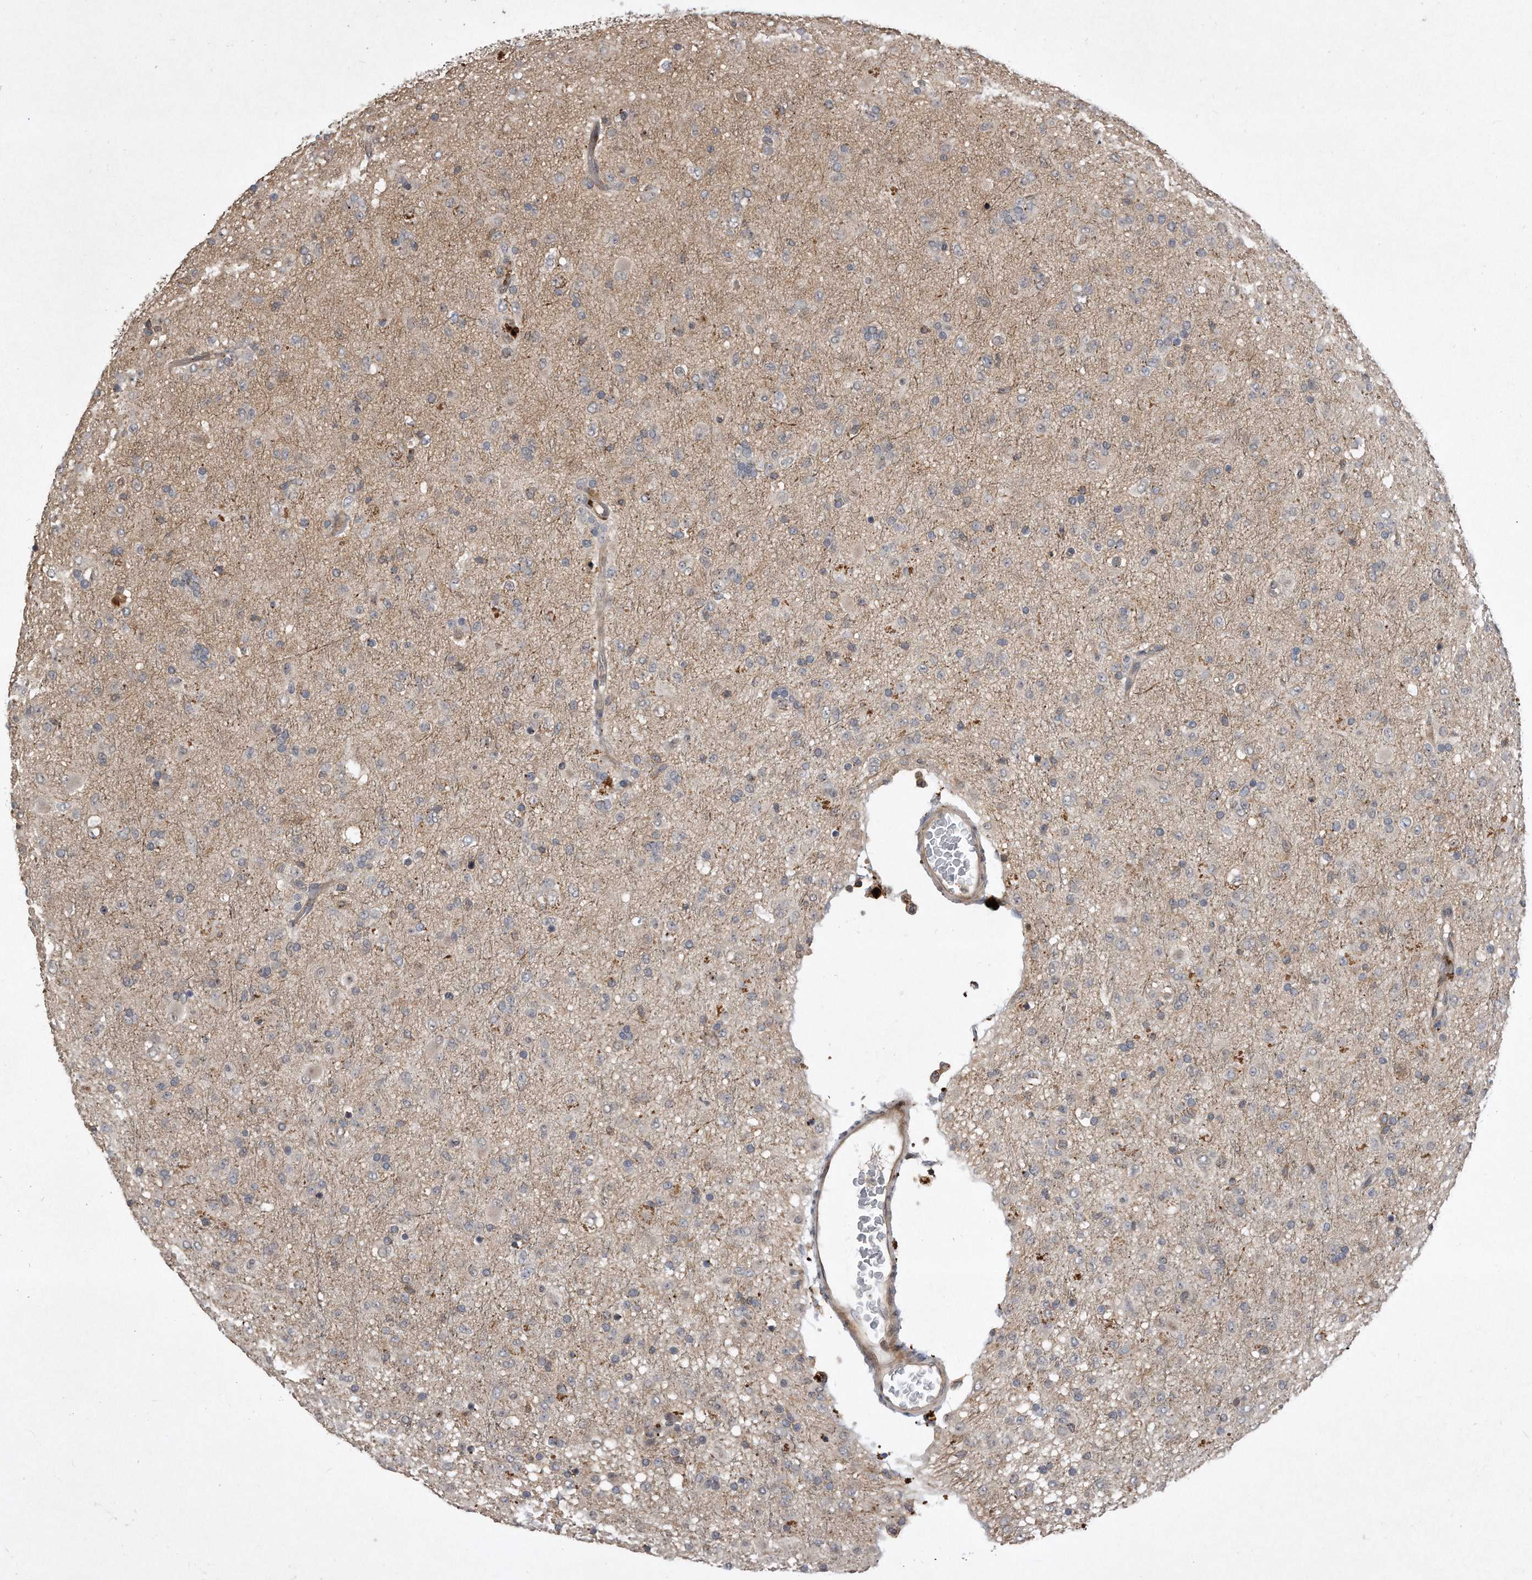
{"staining": {"intensity": "negative", "quantity": "none", "location": "none"}, "tissue": "glioma", "cell_type": "Tumor cells", "image_type": "cancer", "snomed": [{"axis": "morphology", "description": "Glioma, malignant, Low grade"}, {"axis": "topography", "description": "Brain"}], "caption": "Immunohistochemistry micrograph of glioma stained for a protein (brown), which reveals no positivity in tumor cells.", "gene": "PGBD2", "patient": {"sex": "male", "age": 65}}